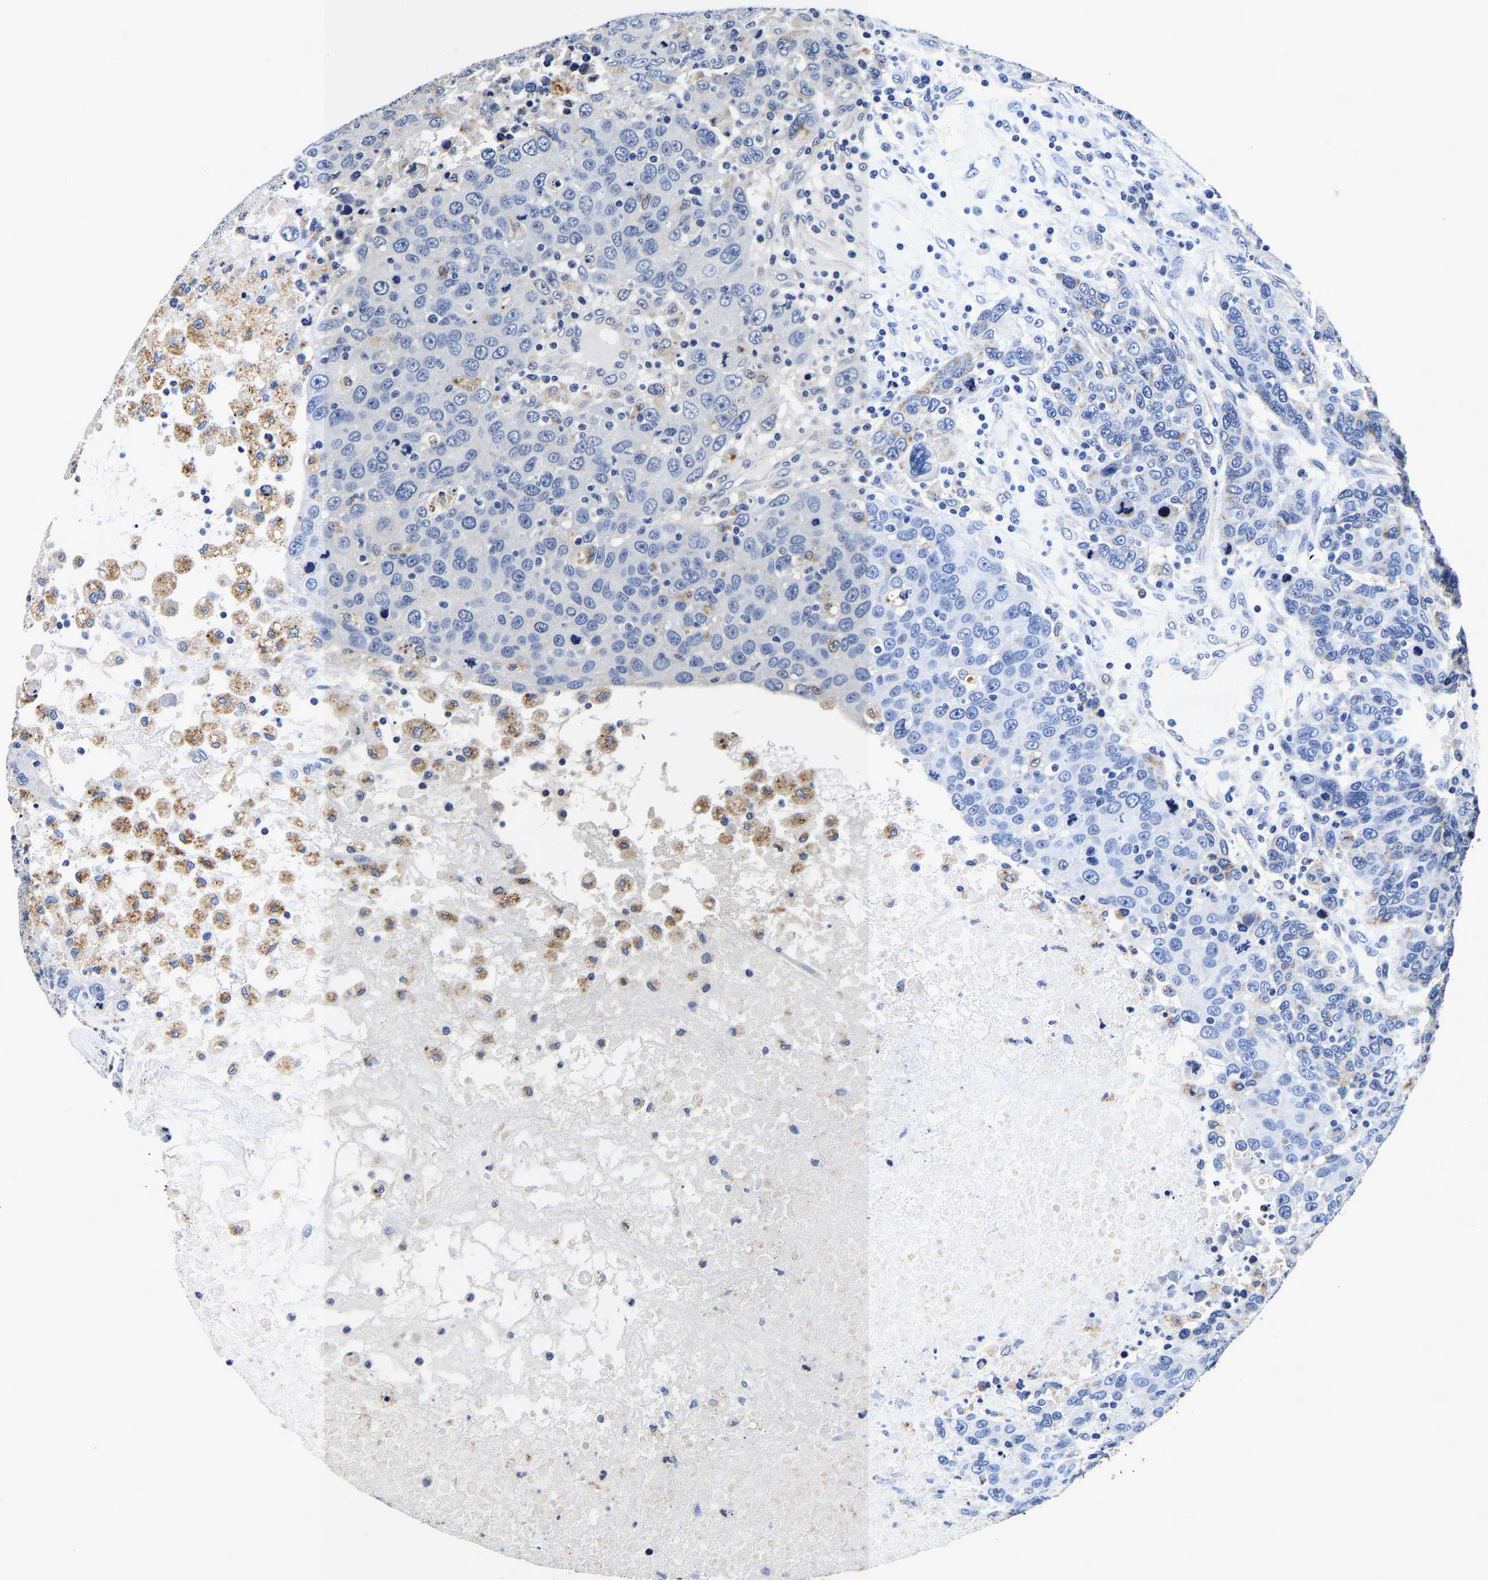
{"staining": {"intensity": "negative", "quantity": "none", "location": "none"}, "tissue": "breast cancer", "cell_type": "Tumor cells", "image_type": "cancer", "snomed": [{"axis": "morphology", "description": "Duct carcinoma"}, {"axis": "topography", "description": "Breast"}], "caption": "DAB (3,3'-diaminobenzidine) immunohistochemical staining of breast intraductal carcinoma reveals no significant staining in tumor cells.", "gene": "GRN", "patient": {"sex": "female", "age": 37}}